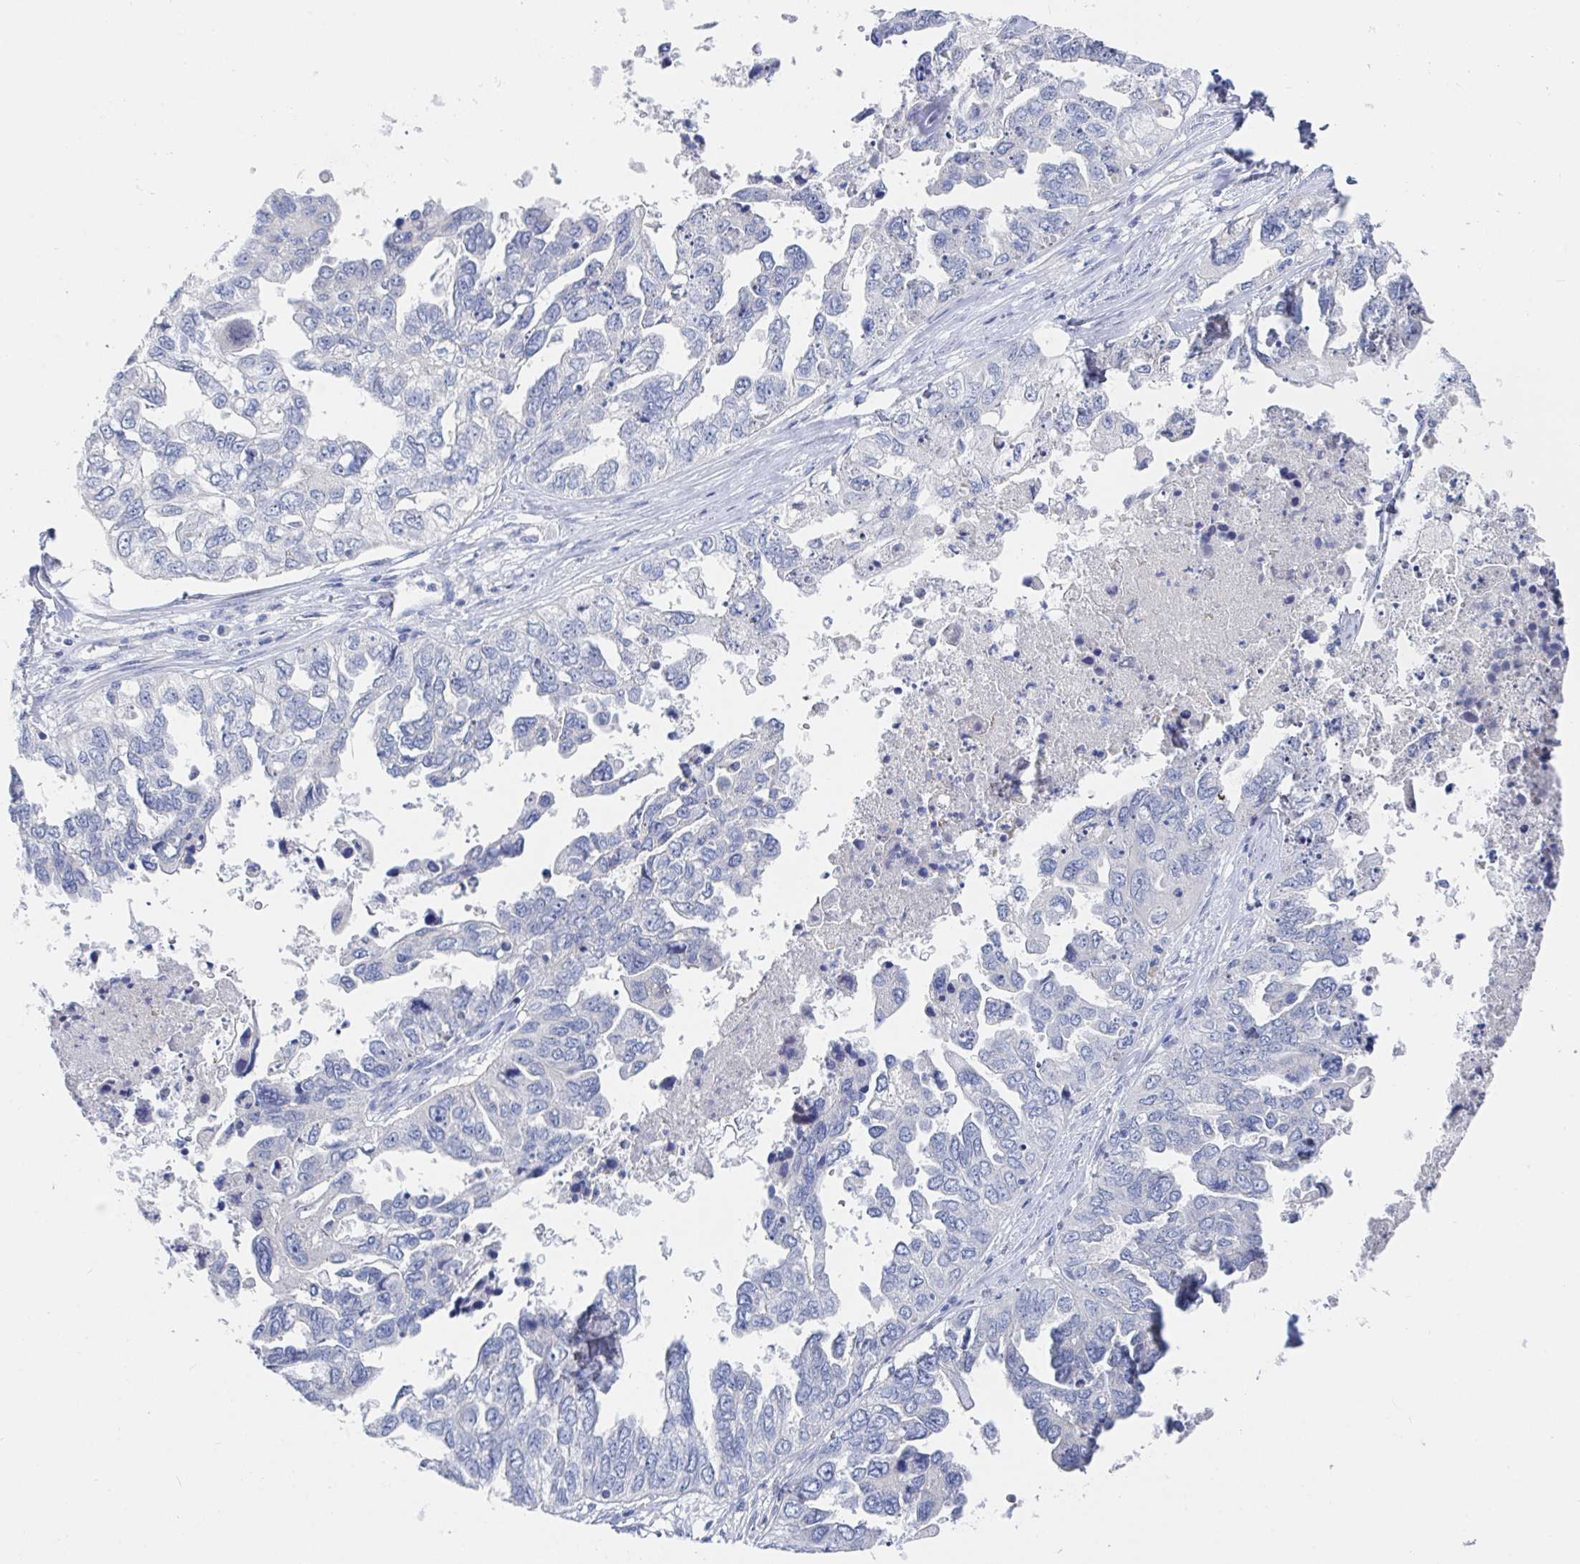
{"staining": {"intensity": "negative", "quantity": "none", "location": "none"}, "tissue": "ovarian cancer", "cell_type": "Tumor cells", "image_type": "cancer", "snomed": [{"axis": "morphology", "description": "Cystadenocarcinoma, serous, NOS"}, {"axis": "topography", "description": "Ovary"}], "caption": "This is an IHC photomicrograph of ovarian cancer. There is no expression in tumor cells.", "gene": "ZNF430", "patient": {"sex": "female", "age": 53}}